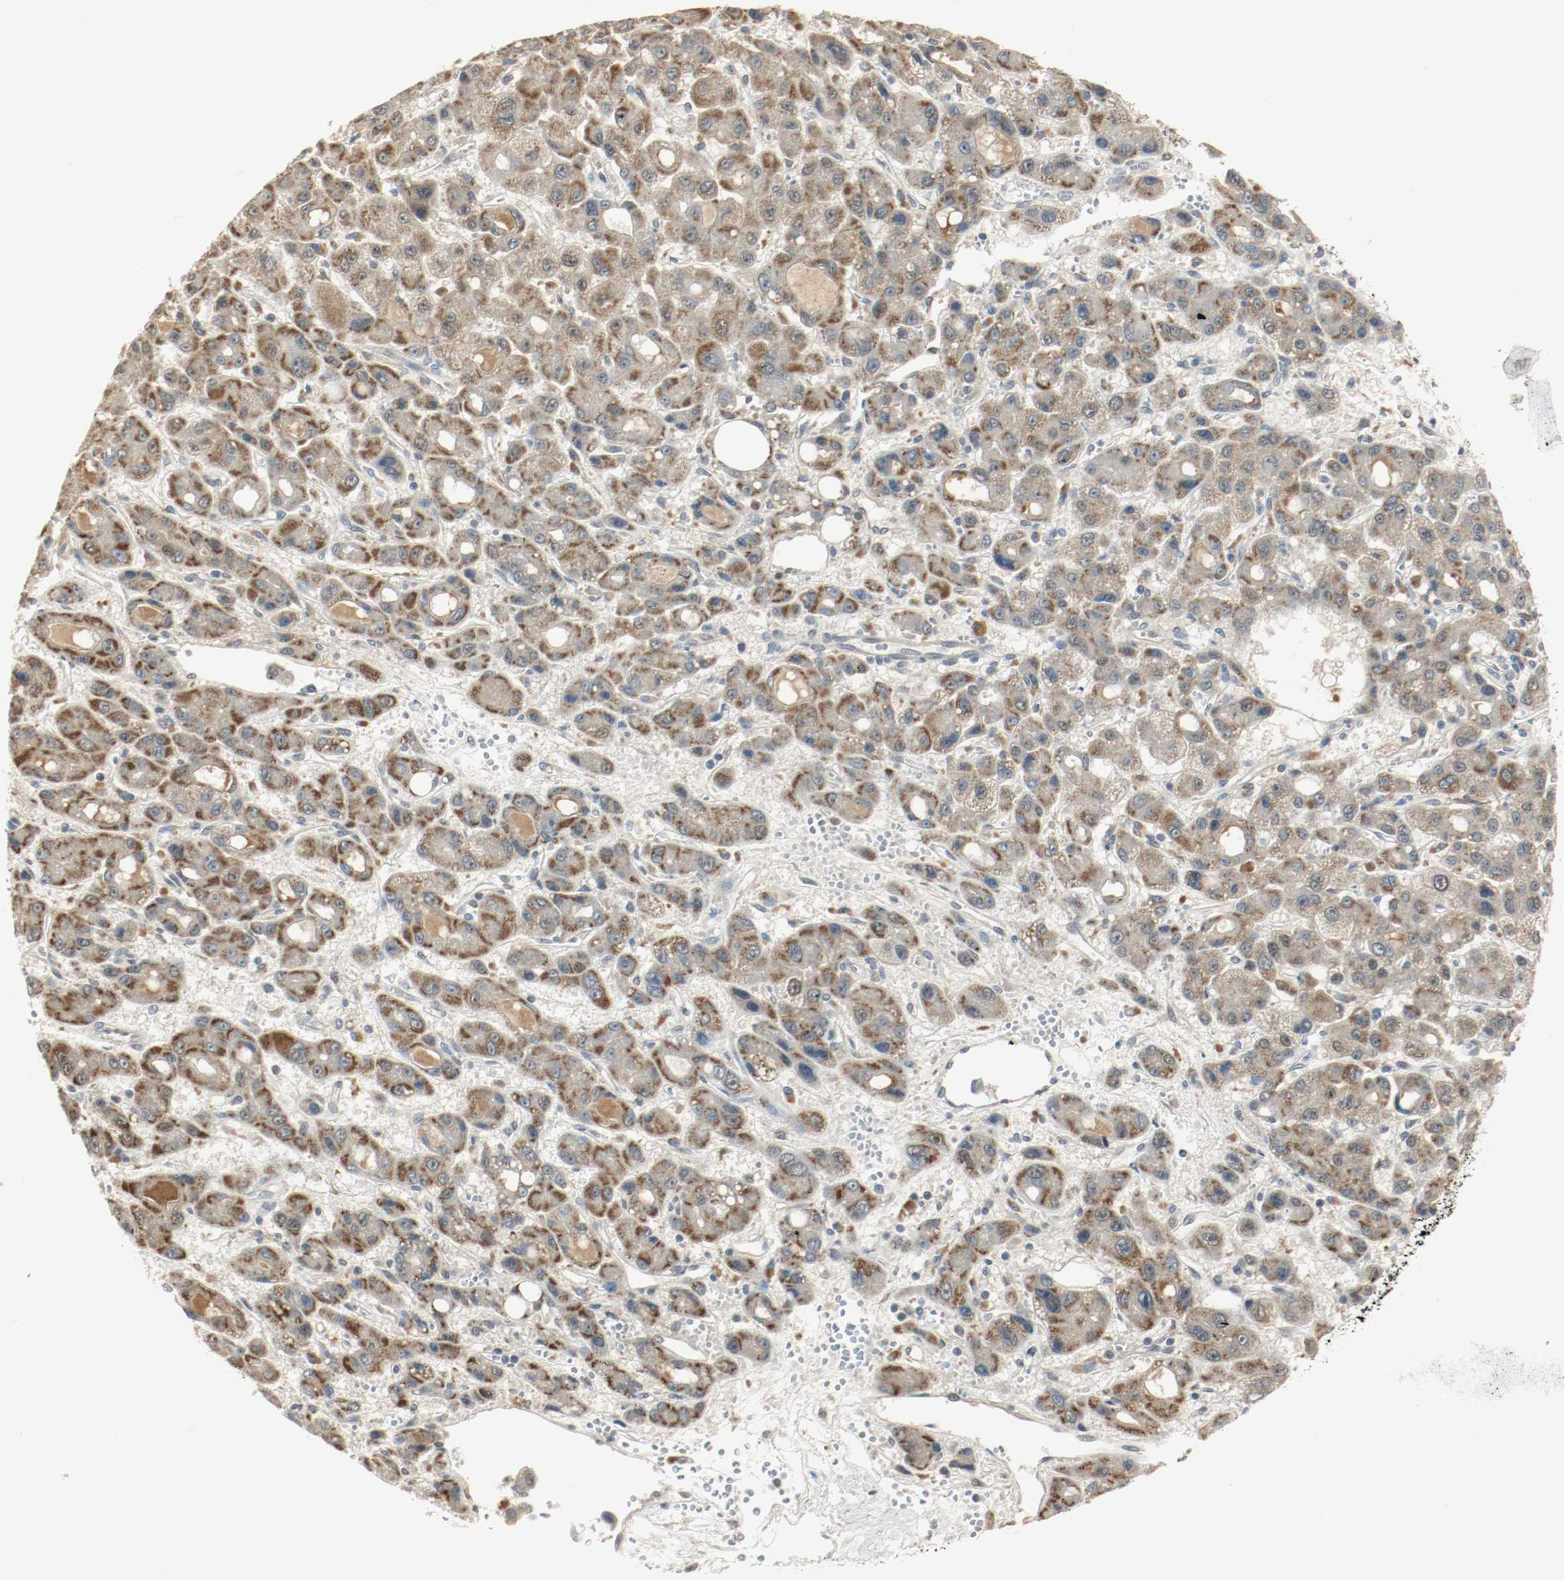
{"staining": {"intensity": "moderate", "quantity": ">75%", "location": "cytoplasmic/membranous"}, "tissue": "liver cancer", "cell_type": "Tumor cells", "image_type": "cancer", "snomed": [{"axis": "morphology", "description": "Carcinoma, Hepatocellular, NOS"}, {"axis": "topography", "description": "Liver"}], "caption": "Liver hepatocellular carcinoma stained for a protein demonstrates moderate cytoplasmic/membranous positivity in tumor cells.", "gene": "MELTF", "patient": {"sex": "male", "age": 55}}